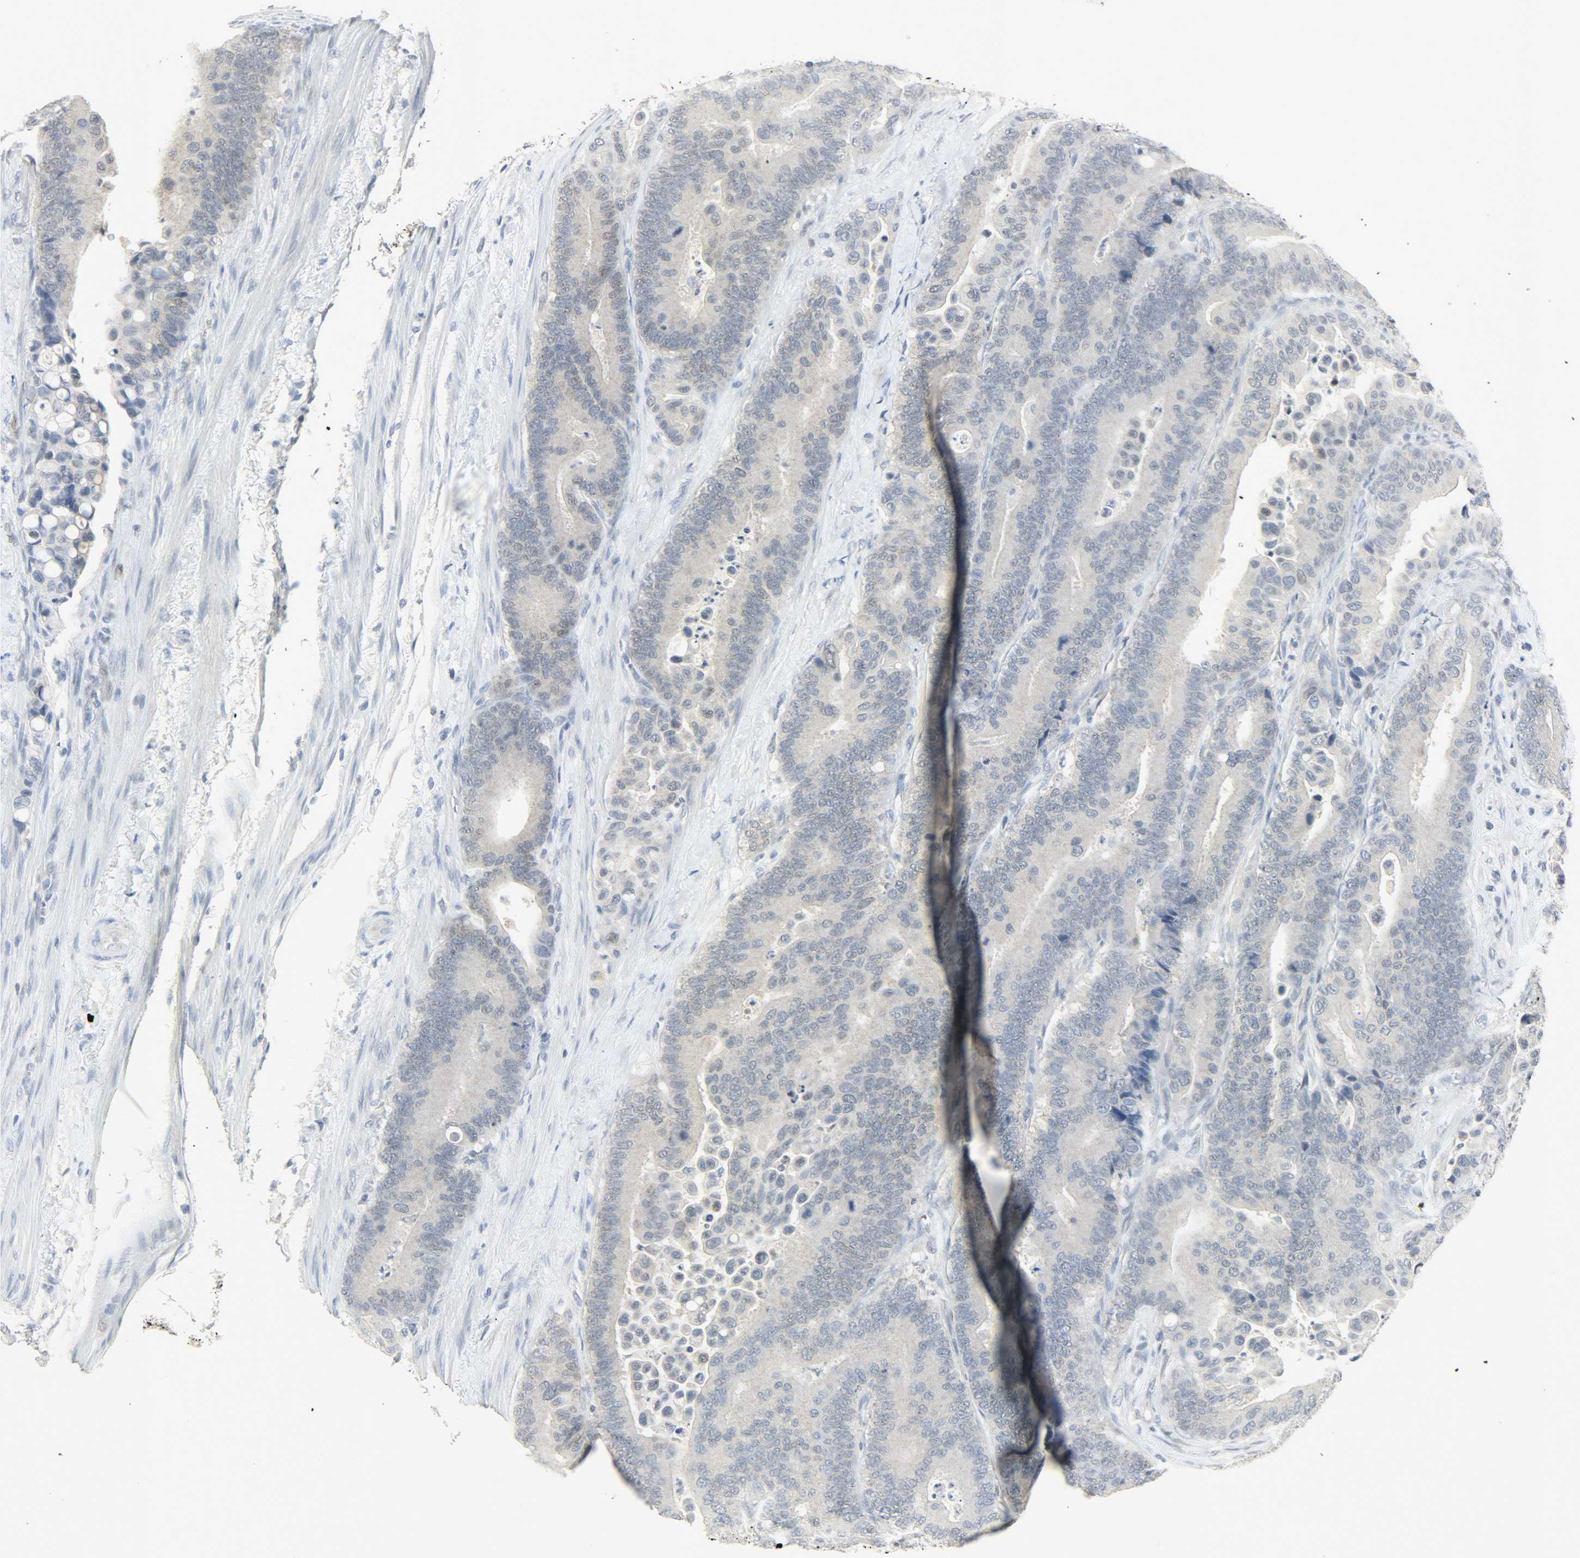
{"staining": {"intensity": "weak", "quantity": "25%-75%", "location": "cytoplasmic/membranous,nuclear"}, "tissue": "colorectal cancer", "cell_type": "Tumor cells", "image_type": "cancer", "snomed": [{"axis": "morphology", "description": "Normal tissue, NOS"}, {"axis": "morphology", "description": "Adenocarcinoma, NOS"}, {"axis": "topography", "description": "Colon"}], "caption": "The immunohistochemical stain highlights weak cytoplasmic/membranous and nuclear positivity in tumor cells of adenocarcinoma (colorectal) tissue.", "gene": "CAMK4", "patient": {"sex": "male", "age": 82}}